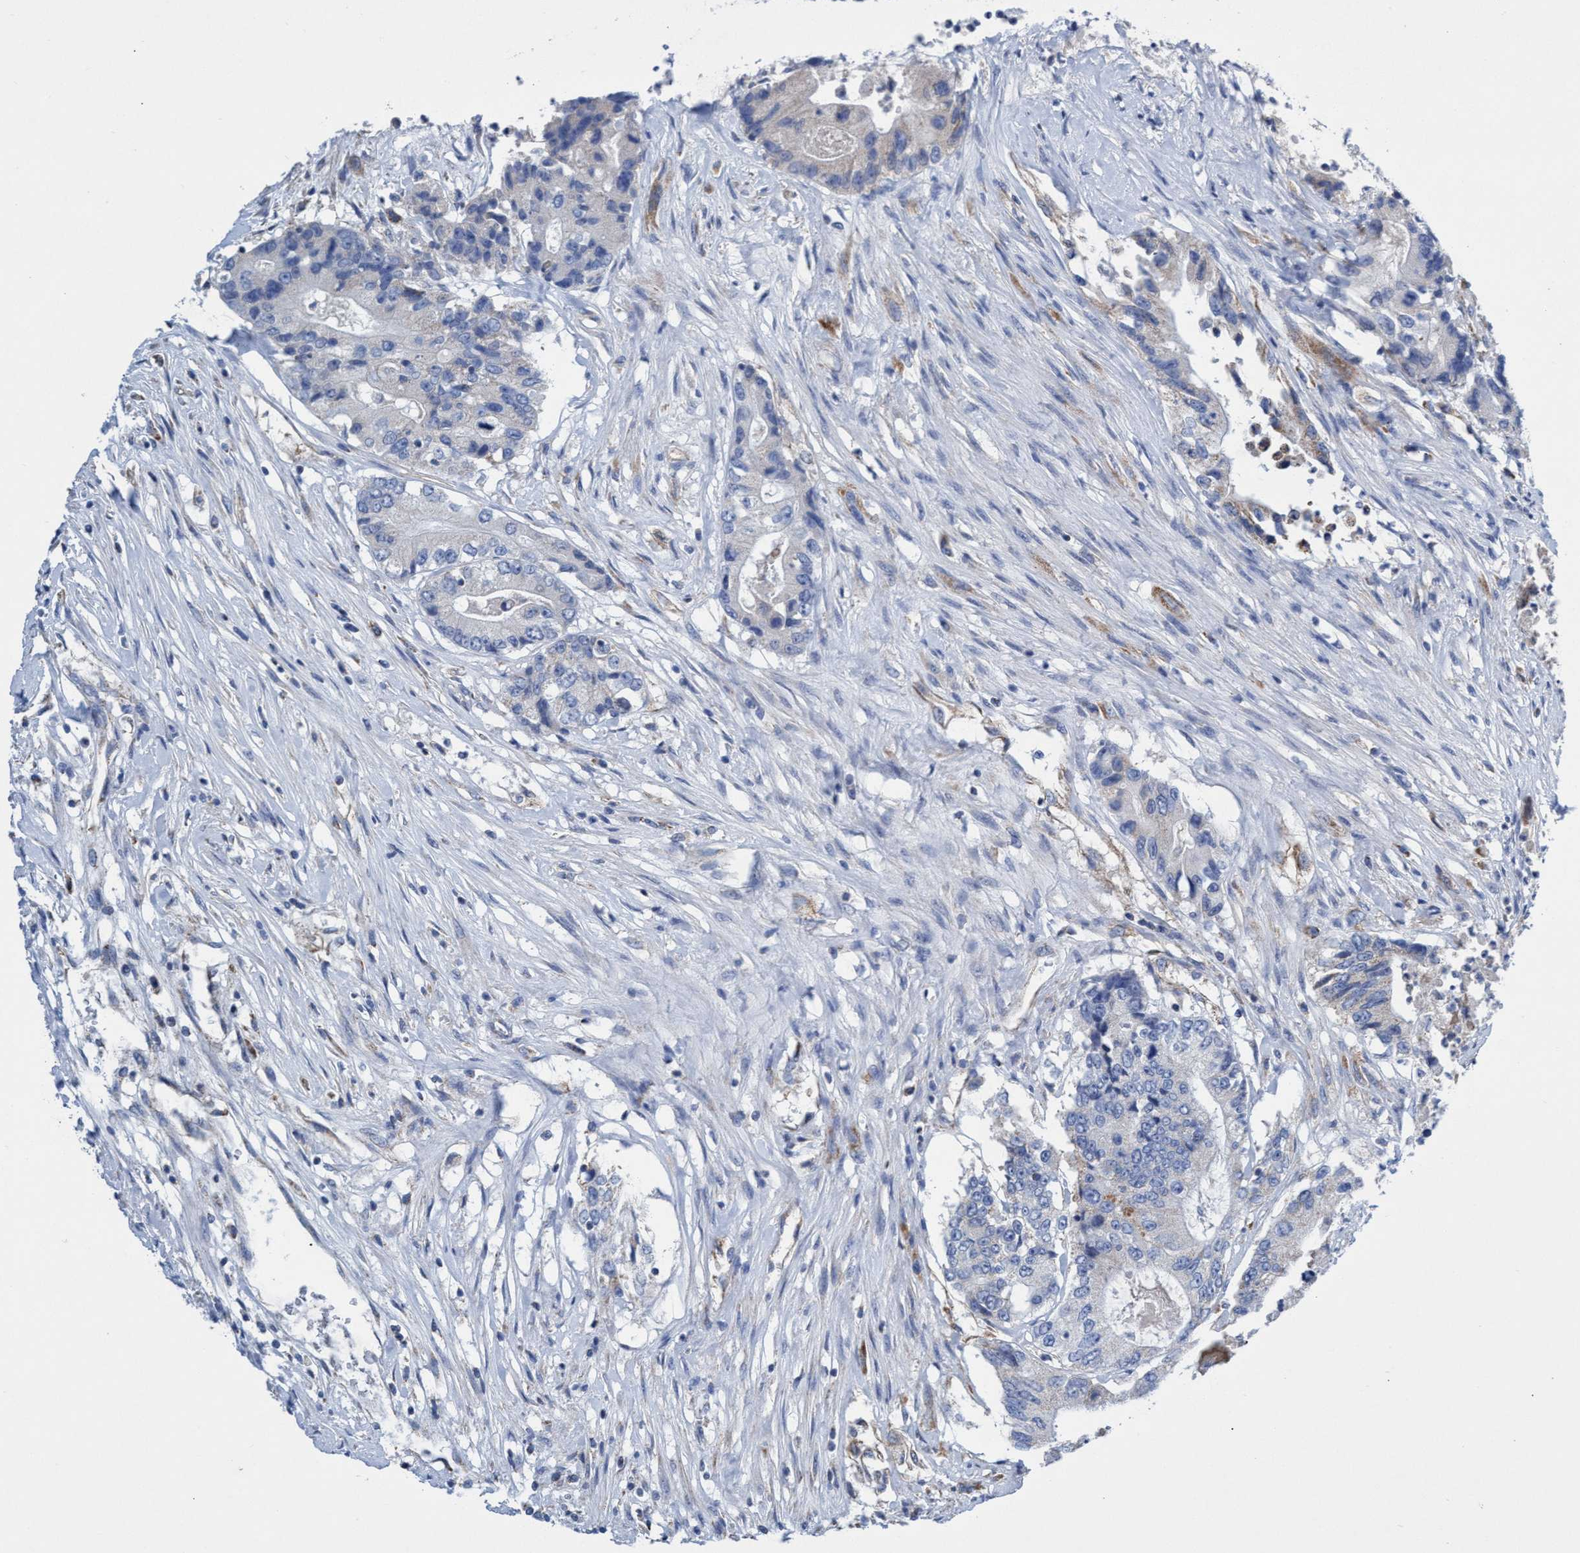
{"staining": {"intensity": "negative", "quantity": "none", "location": "none"}, "tissue": "colorectal cancer", "cell_type": "Tumor cells", "image_type": "cancer", "snomed": [{"axis": "morphology", "description": "Adenocarcinoma, NOS"}, {"axis": "topography", "description": "Colon"}], "caption": "Immunohistochemistry (IHC) image of neoplastic tissue: colorectal cancer (adenocarcinoma) stained with DAB displays no significant protein staining in tumor cells.", "gene": "ZNF750", "patient": {"sex": "female", "age": 77}}